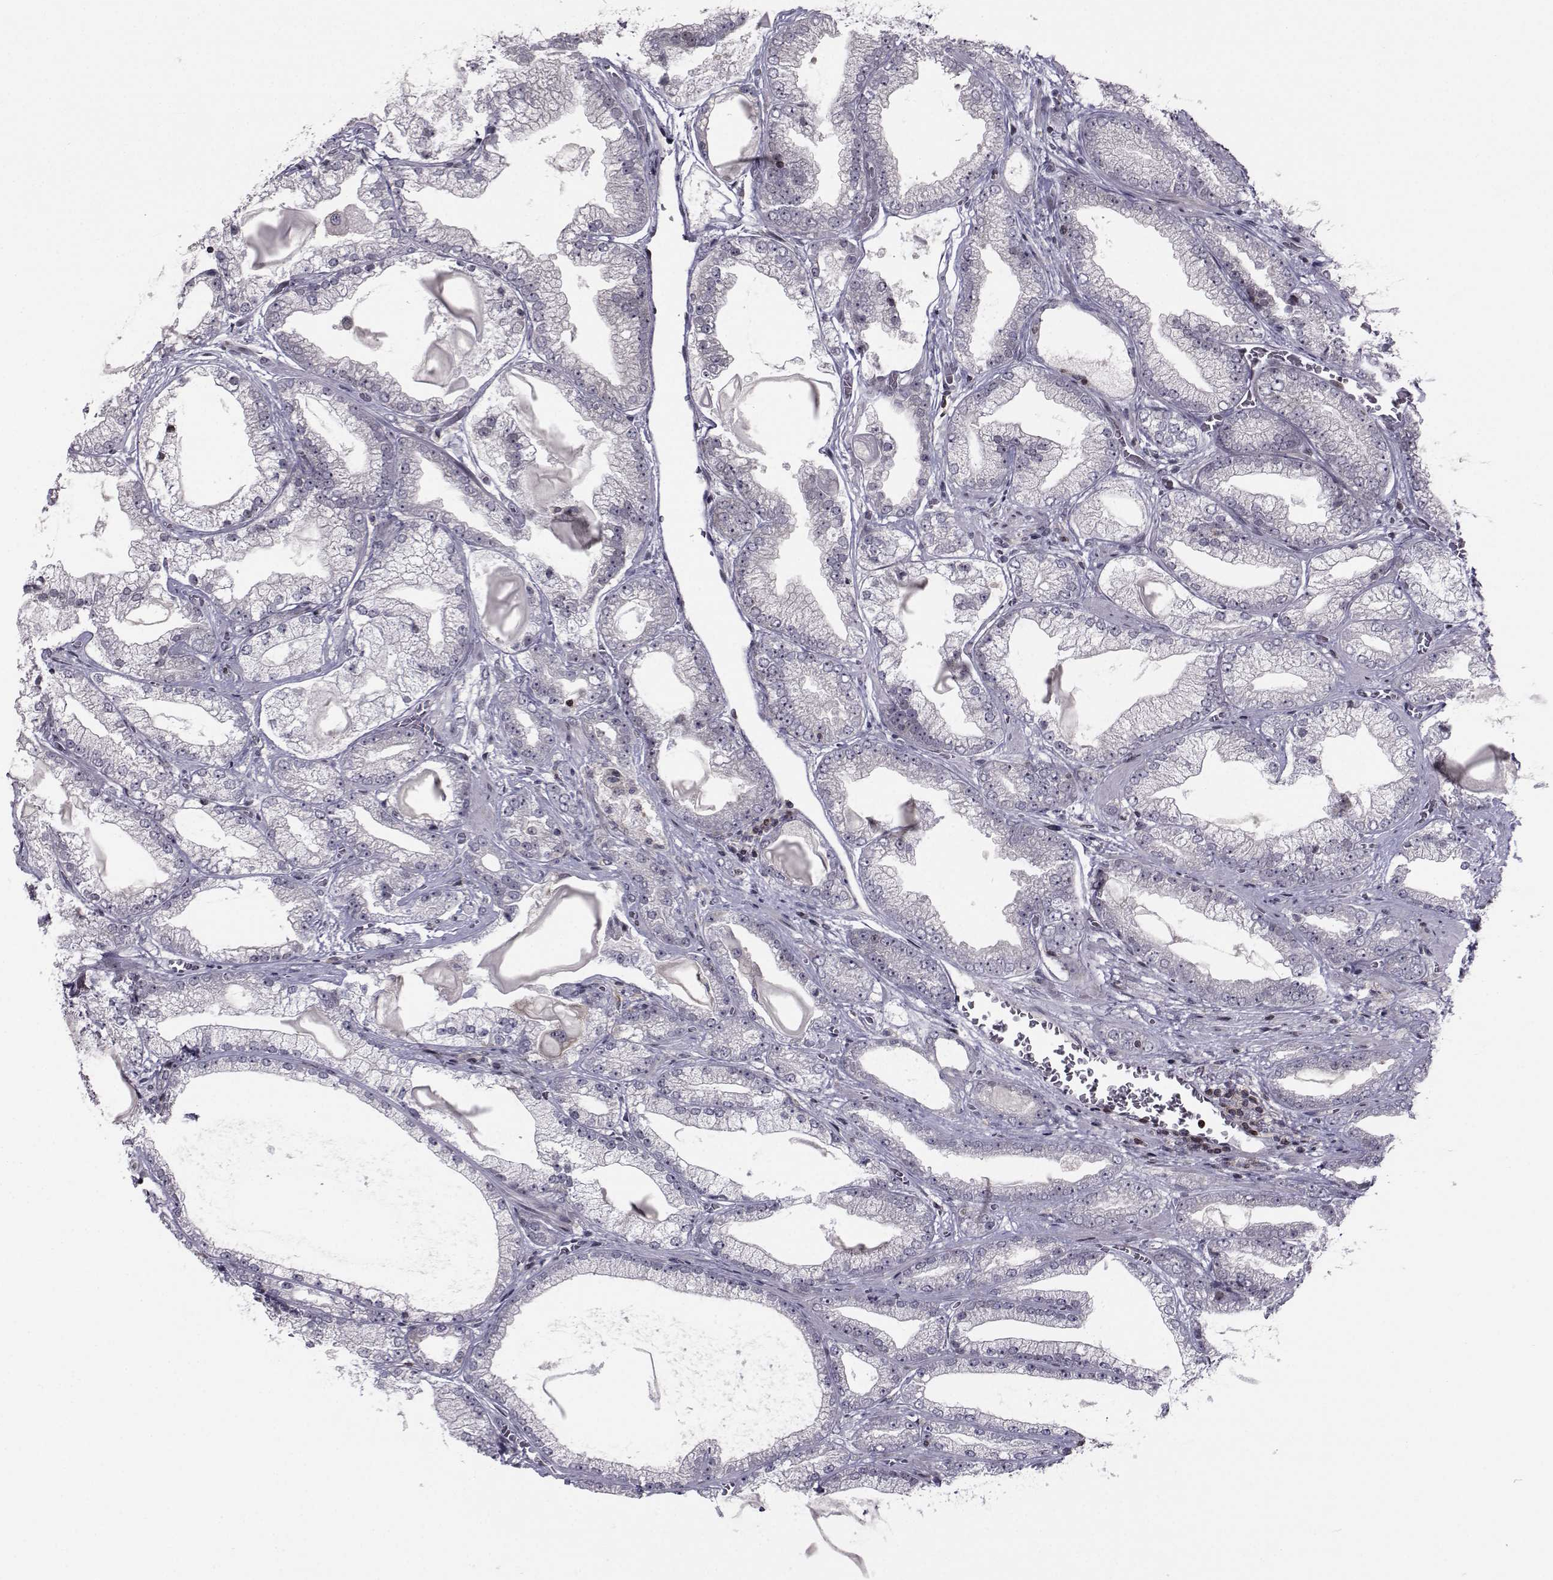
{"staining": {"intensity": "negative", "quantity": "none", "location": "none"}, "tissue": "prostate cancer", "cell_type": "Tumor cells", "image_type": "cancer", "snomed": [{"axis": "morphology", "description": "Adenocarcinoma, Low grade"}, {"axis": "topography", "description": "Prostate"}], "caption": "A high-resolution histopathology image shows IHC staining of adenocarcinoma (low-grade) (prostate), which demonstrates no significant positivity in tumor cells.", "gene": "PCP4L1", "patient": {"sex": "male", "age": 57}}